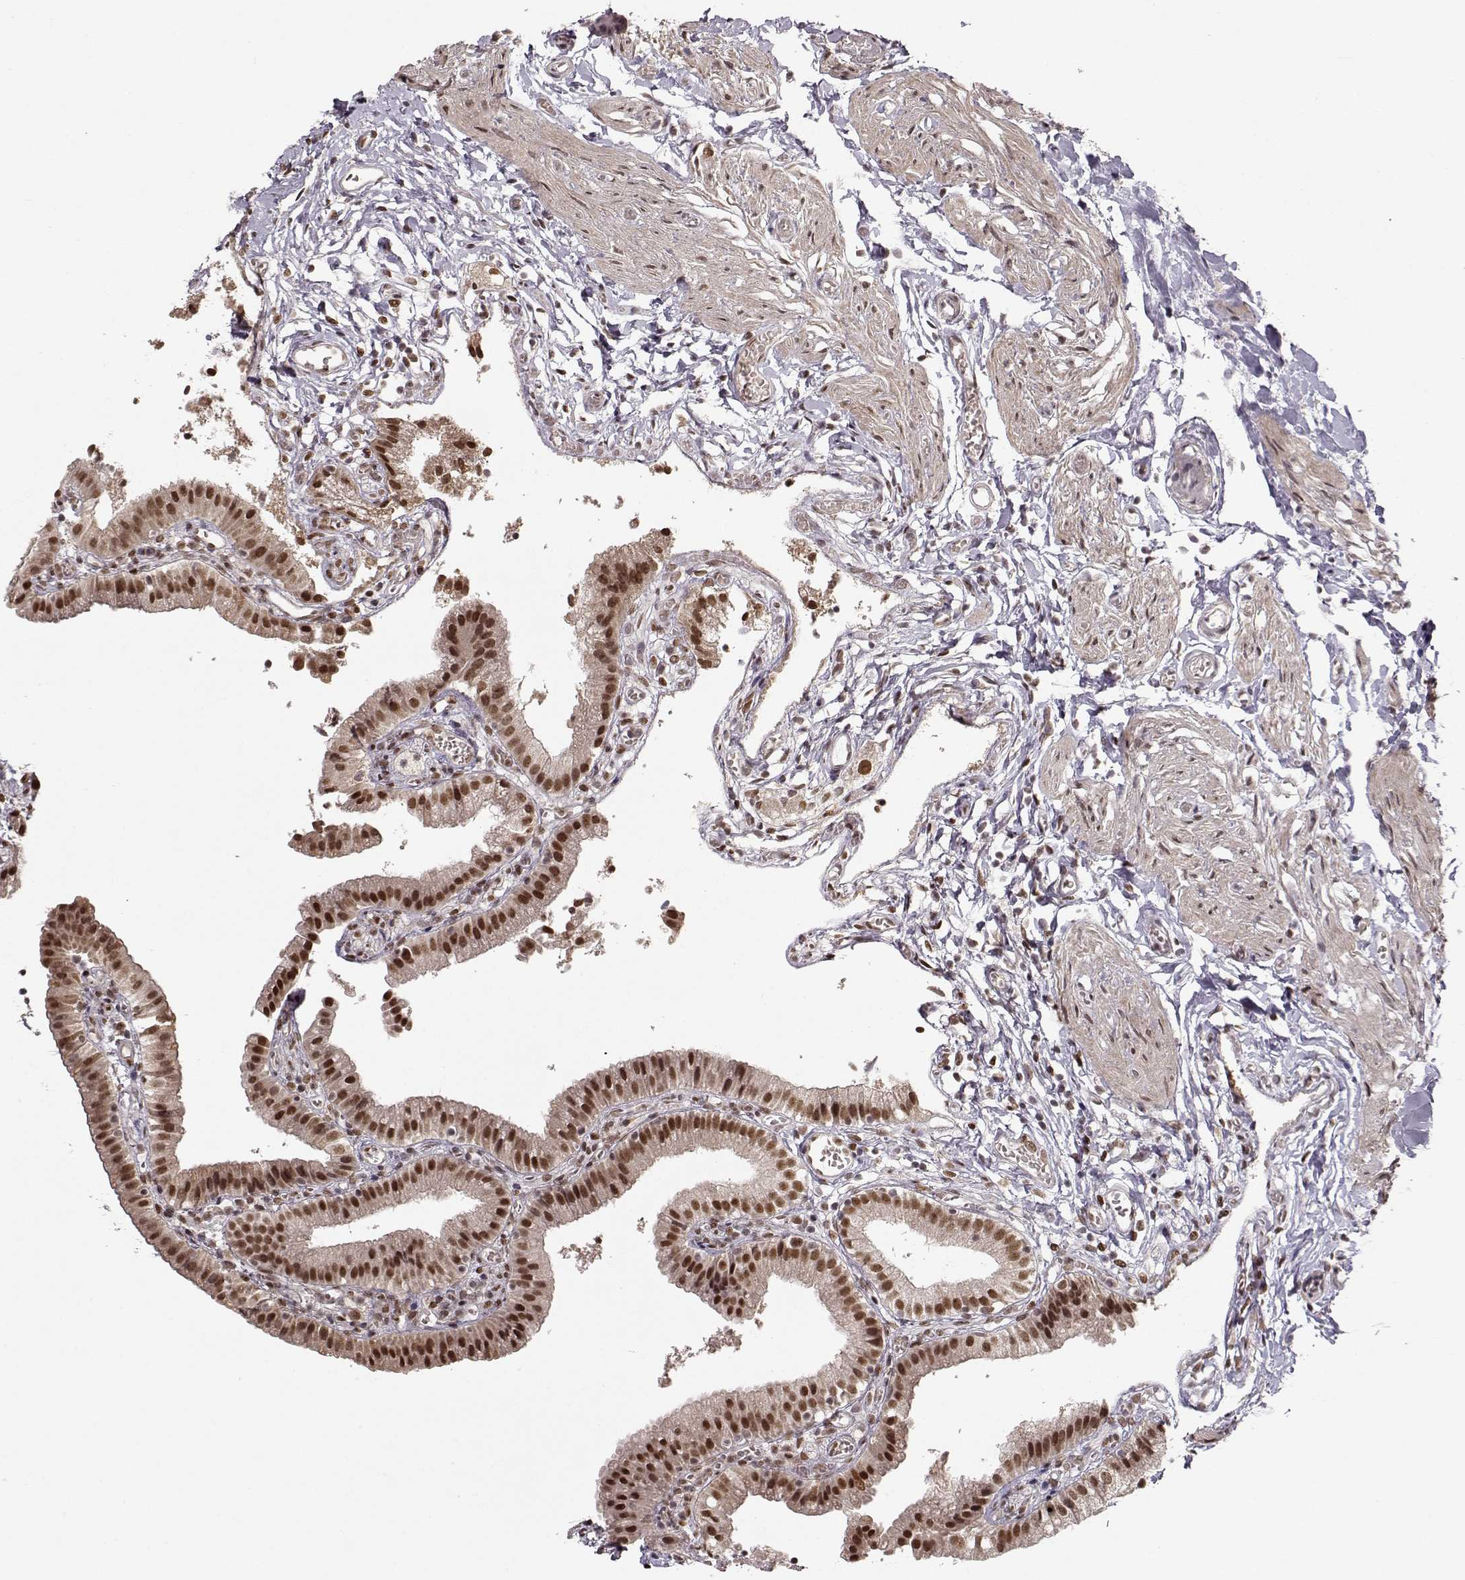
{"staining": {"intensity": "strong", "quantity": ">75%", "location": "nuclear"}, "tissue": "gallbladder", "cell_type": "Glandular cells", "image_type": "normal", "snomed": [{"axis": "morphology", "description": "Normal tissue, NOS"}, {"axis": "topography", "description": "Gallbladder"}], "caption": "Immunohistochemistry photomicrograph of benign gallbladder: gallbladder stained using immunohistochemistry (IHC) demonstrates high levels of strong protein expression localized specifically in the nuclear of glandular cells, appearing as a nuclear brown color.", "gene": "RAI1", "patient": {"sex": "female", "age": 47}}